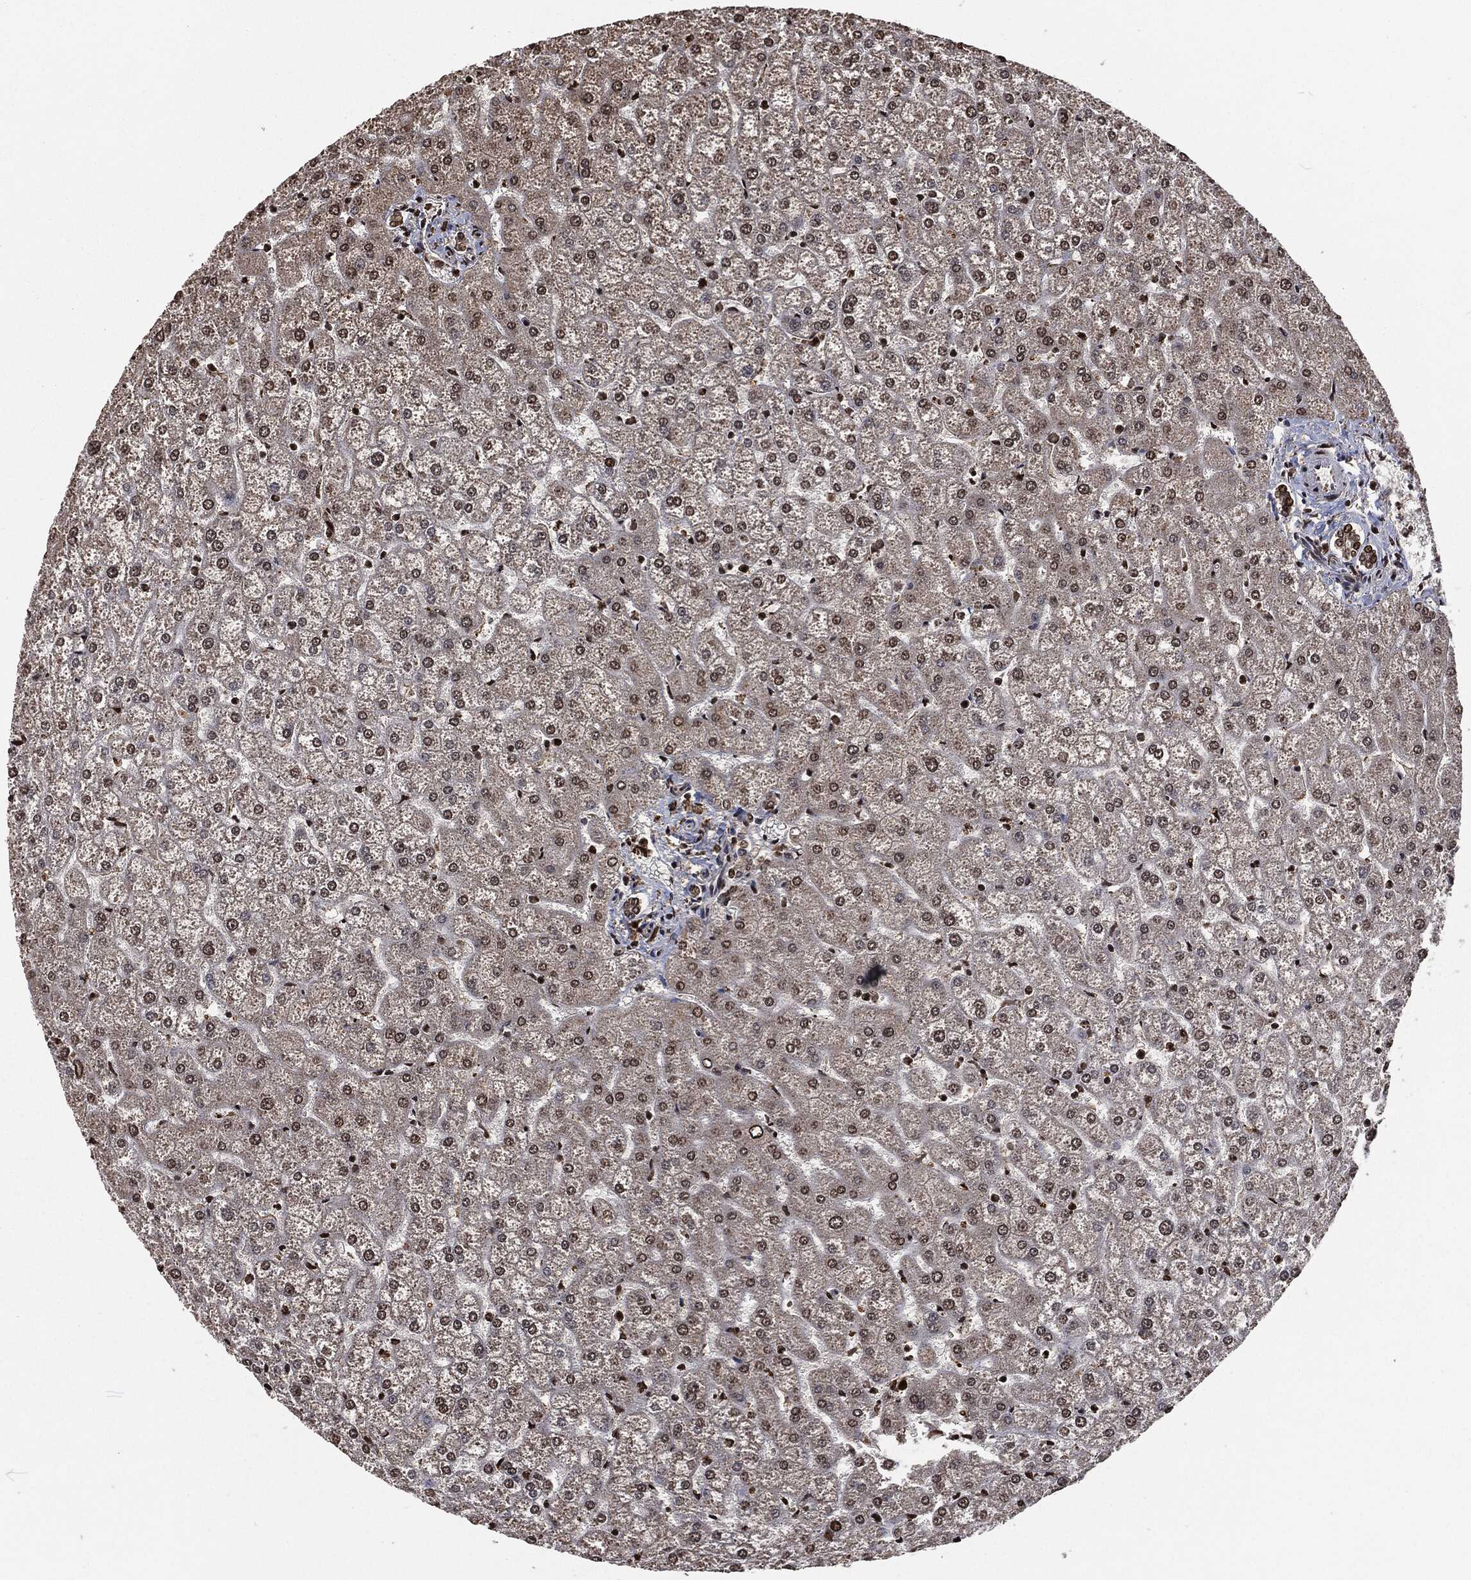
{"staining": {"intensity": "moderate", "quantity": ">75%", "location": "nuclear"}, "tissue": "liver", "cell_type": "Cholangiocytes", "image_type": "normal", "snomed": [{"axis": "morphology", "description": "Normal tissue, NOS"}, {"axis": "topography", "description": "Liver"}], "caption": "High-magnification brightfield microscopy of normal liver stained with DAB (3,3'-diaminobenzidine) (brown) and counterstained with hematoxylin (blue). cholangiocytes exhibit moderate nuclear staining is appreciated in approximately>75% of cells. (Stains: DAB (3,3'-diaminobenzidine) in brown, nuclei in blue, Microscopy: brightfield microscopy at high magnification).", "gene": "SNAI1", "patient": {"sex": "female", "age": 32}}